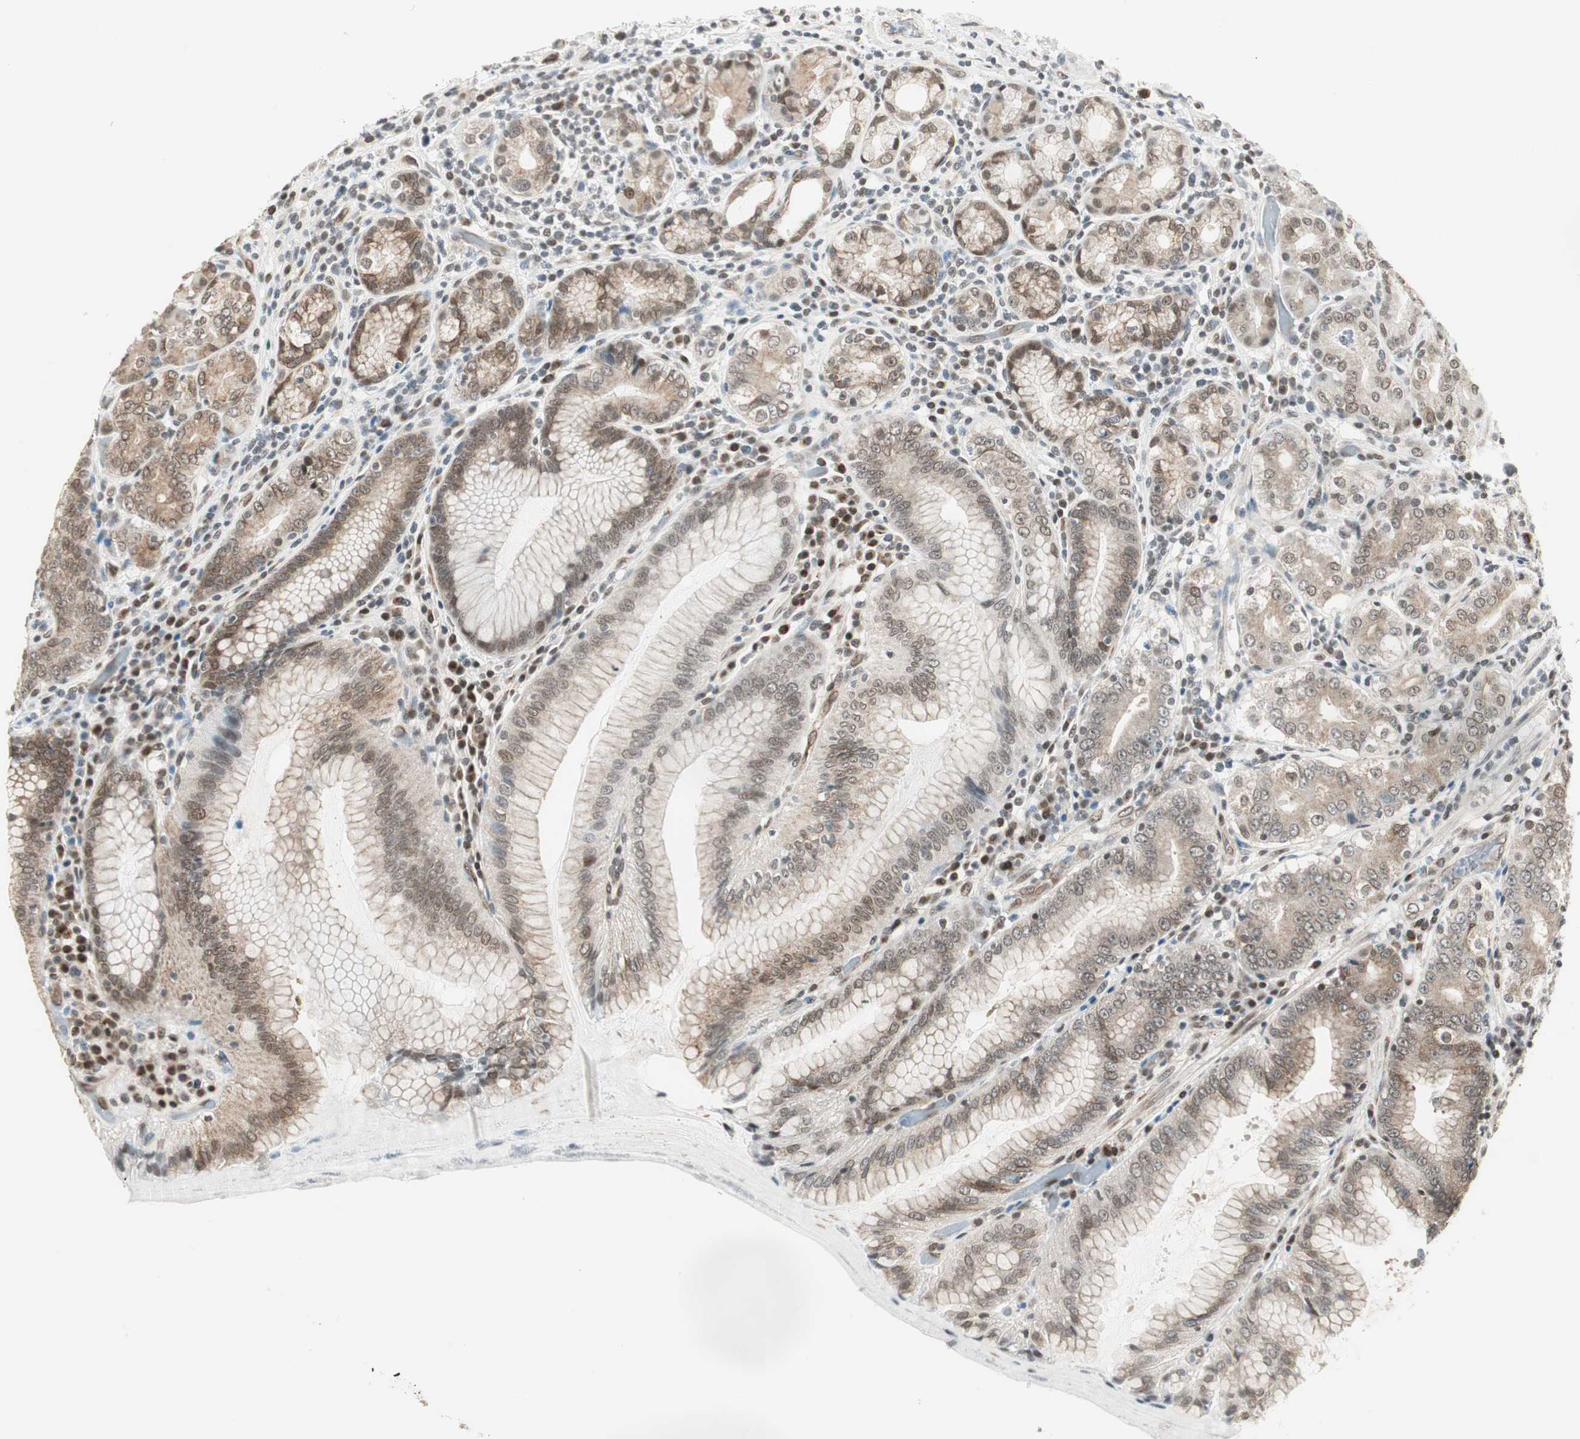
{"staining": {"intensity": "moderate", "quantity": ">75%", "location": "cytoplasmic/membranous,nuclear"}, "tissue": "stomach", "cell_type": "Glandular cells", "image_type": "normal", "snomed": [{"axis": "morphology", "description": "Normal tissue, NOS"}, {"axis": "topography", "description": "Stomach, lower"}], "caption": "Normal stomach reveals moderate cytoplasmic/membranous,nuclear staining in about >75% of glandular cells.", "gene": "ZBTB17", "patient": {"sex": "female", "age": 76}}